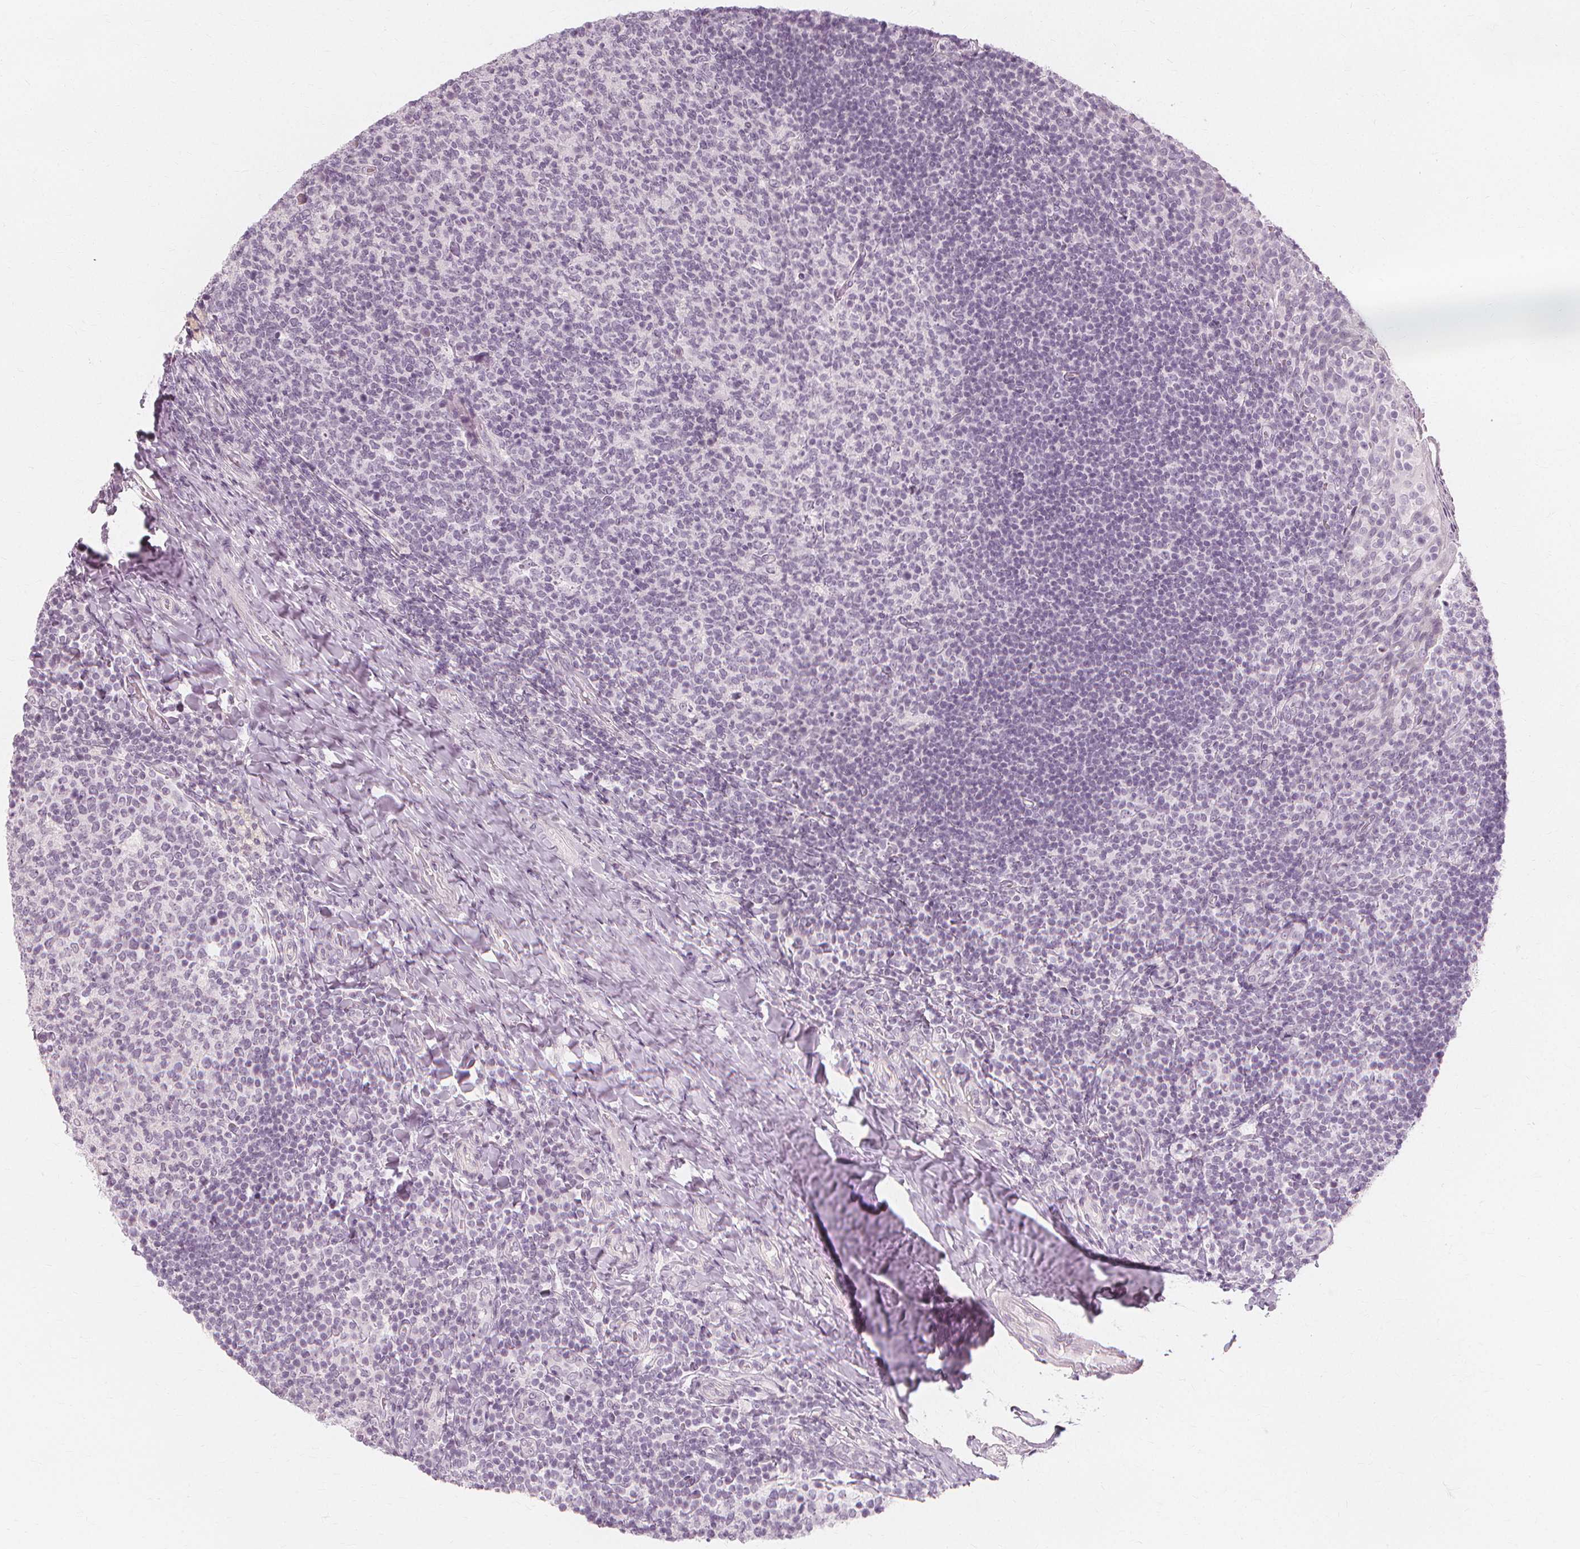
{"staining": {"intensity": "negative", "quantity": "none", "location": "none"}, "tissue": "tonsil", "cell_type": "Germinal center cells", "image_type": "normal", "snomed": [{"axis": "morphology", "description": "Normal tissue, NOS"}, {"axis": "topography", "description": "Tonsil"}], "caption": "A micrograph of tonsil stained for a protein exhibits no brown staining in germinal center cells.", "gene": "NXPE1", "patient": {"sex": "female", "age": 10}}